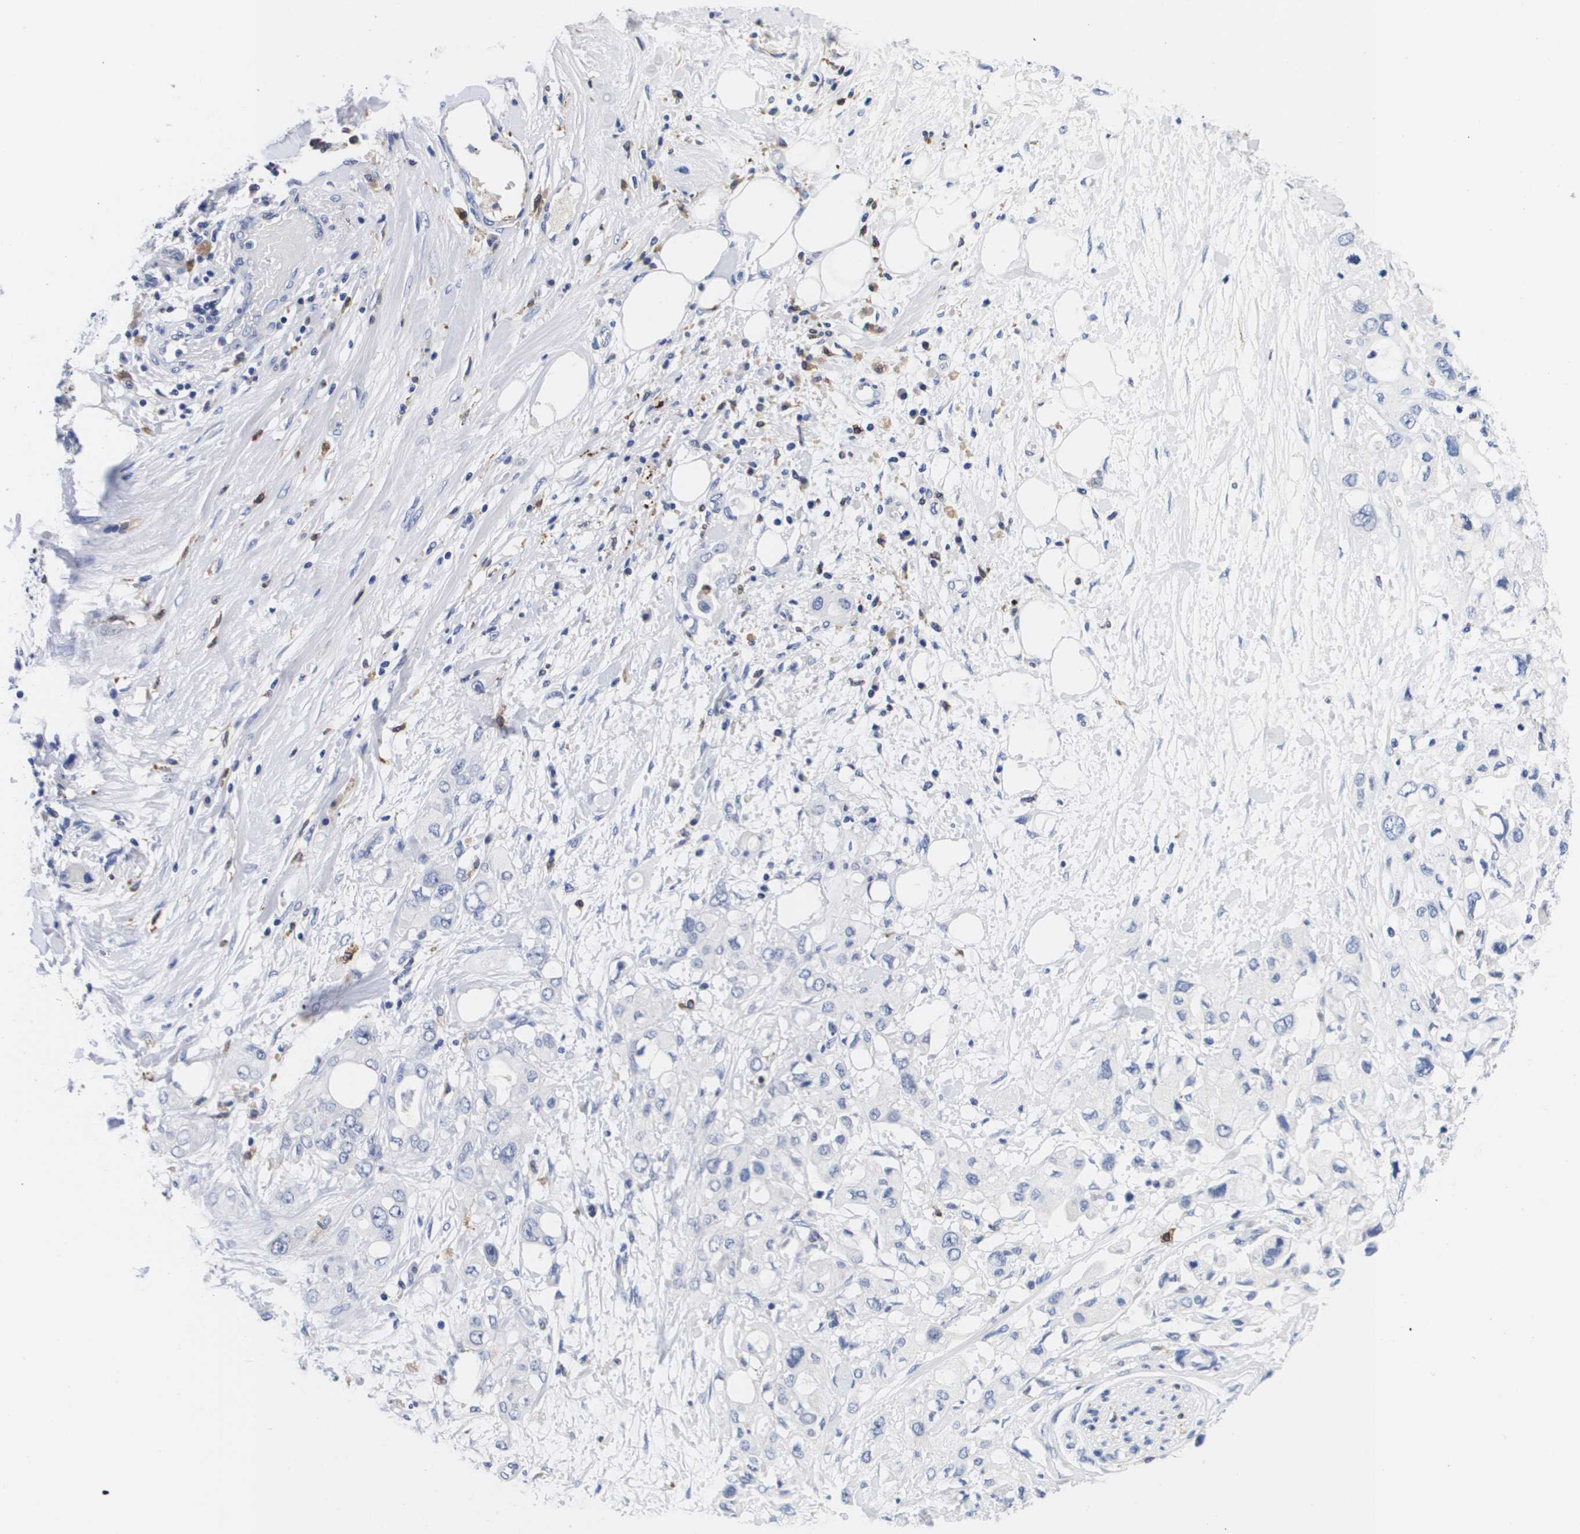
{"staining": {"intensity": "negative", "quantity": "none", "location": "none"}, "tissue": "pancreatic cancer", "cell_type": "Tumor cells", "image_type": "cancer", "snomed": [{"axis": "morphology", "description": "Adenocarcinoma, NOS"}, {"axis": "topography", "description": "Pancreas"}], "caption": "IHC image of adenocarcinoma (pancreatic) stained for a protein (brown), which displays no positivity in tumor cells.", "gene": "HMOX1", "patient": {"sex": "female", "age": 56}}